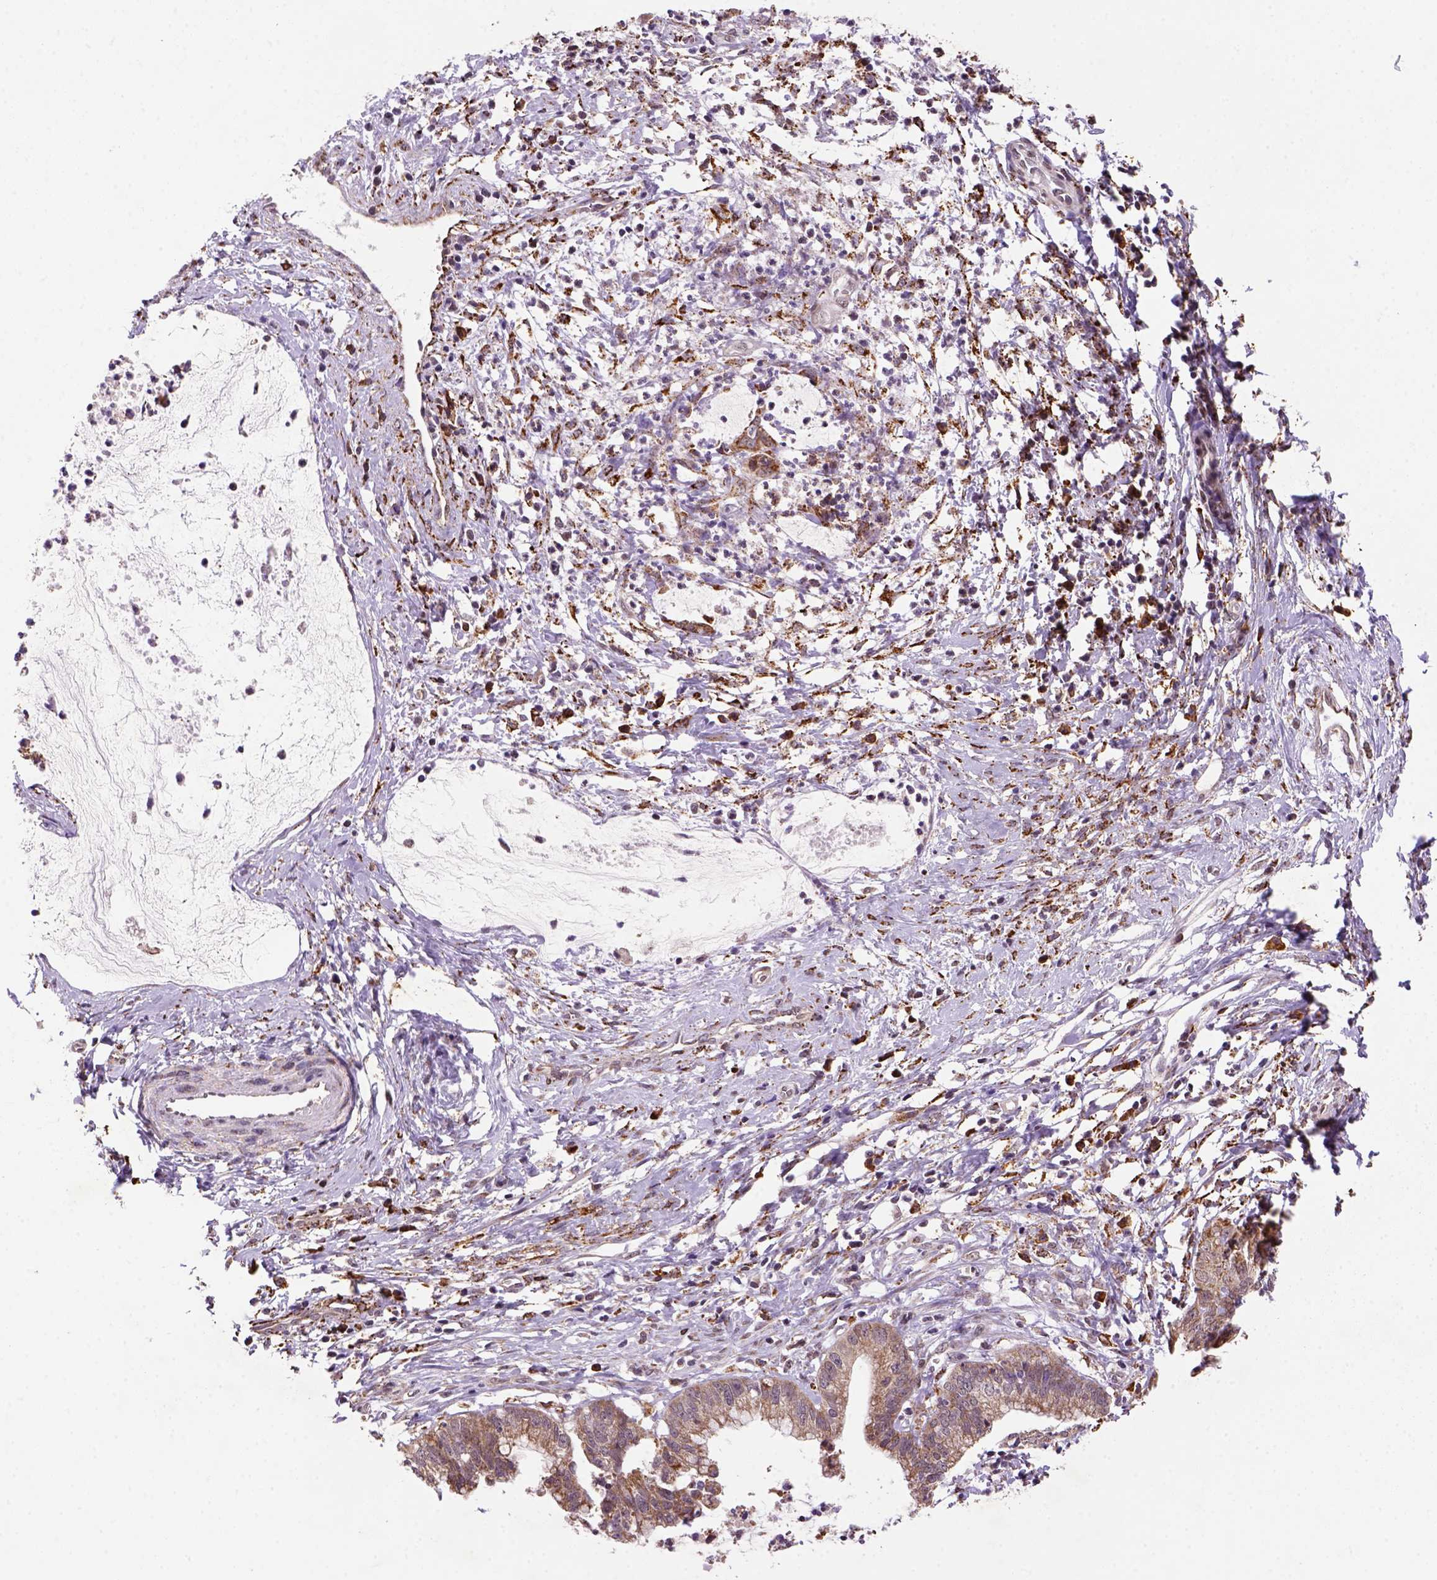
{"staining": {"intensity": "moderate", "quantity": ">75%", "location": "cytoplasmic/membranous"}, "tissue": "cervical cancer", "cell_type": "Tumor cells", "image_type": "cancer", "snomed": [{"axis": "morphology", "description": "Normal tissue, NOS"}, {"axis": "morphology", "description": "Adenocarcinoma, NOS"}, {"axis": "topography", "description": "Cervix"}], "caption": "An image of cervical adenocarcinoma stained for a protein displays moderate cytoplasmic/membranous brown staining in tumor cells.", "gene": "FZD7", "patient": {"sex": "female", "age": 38}}